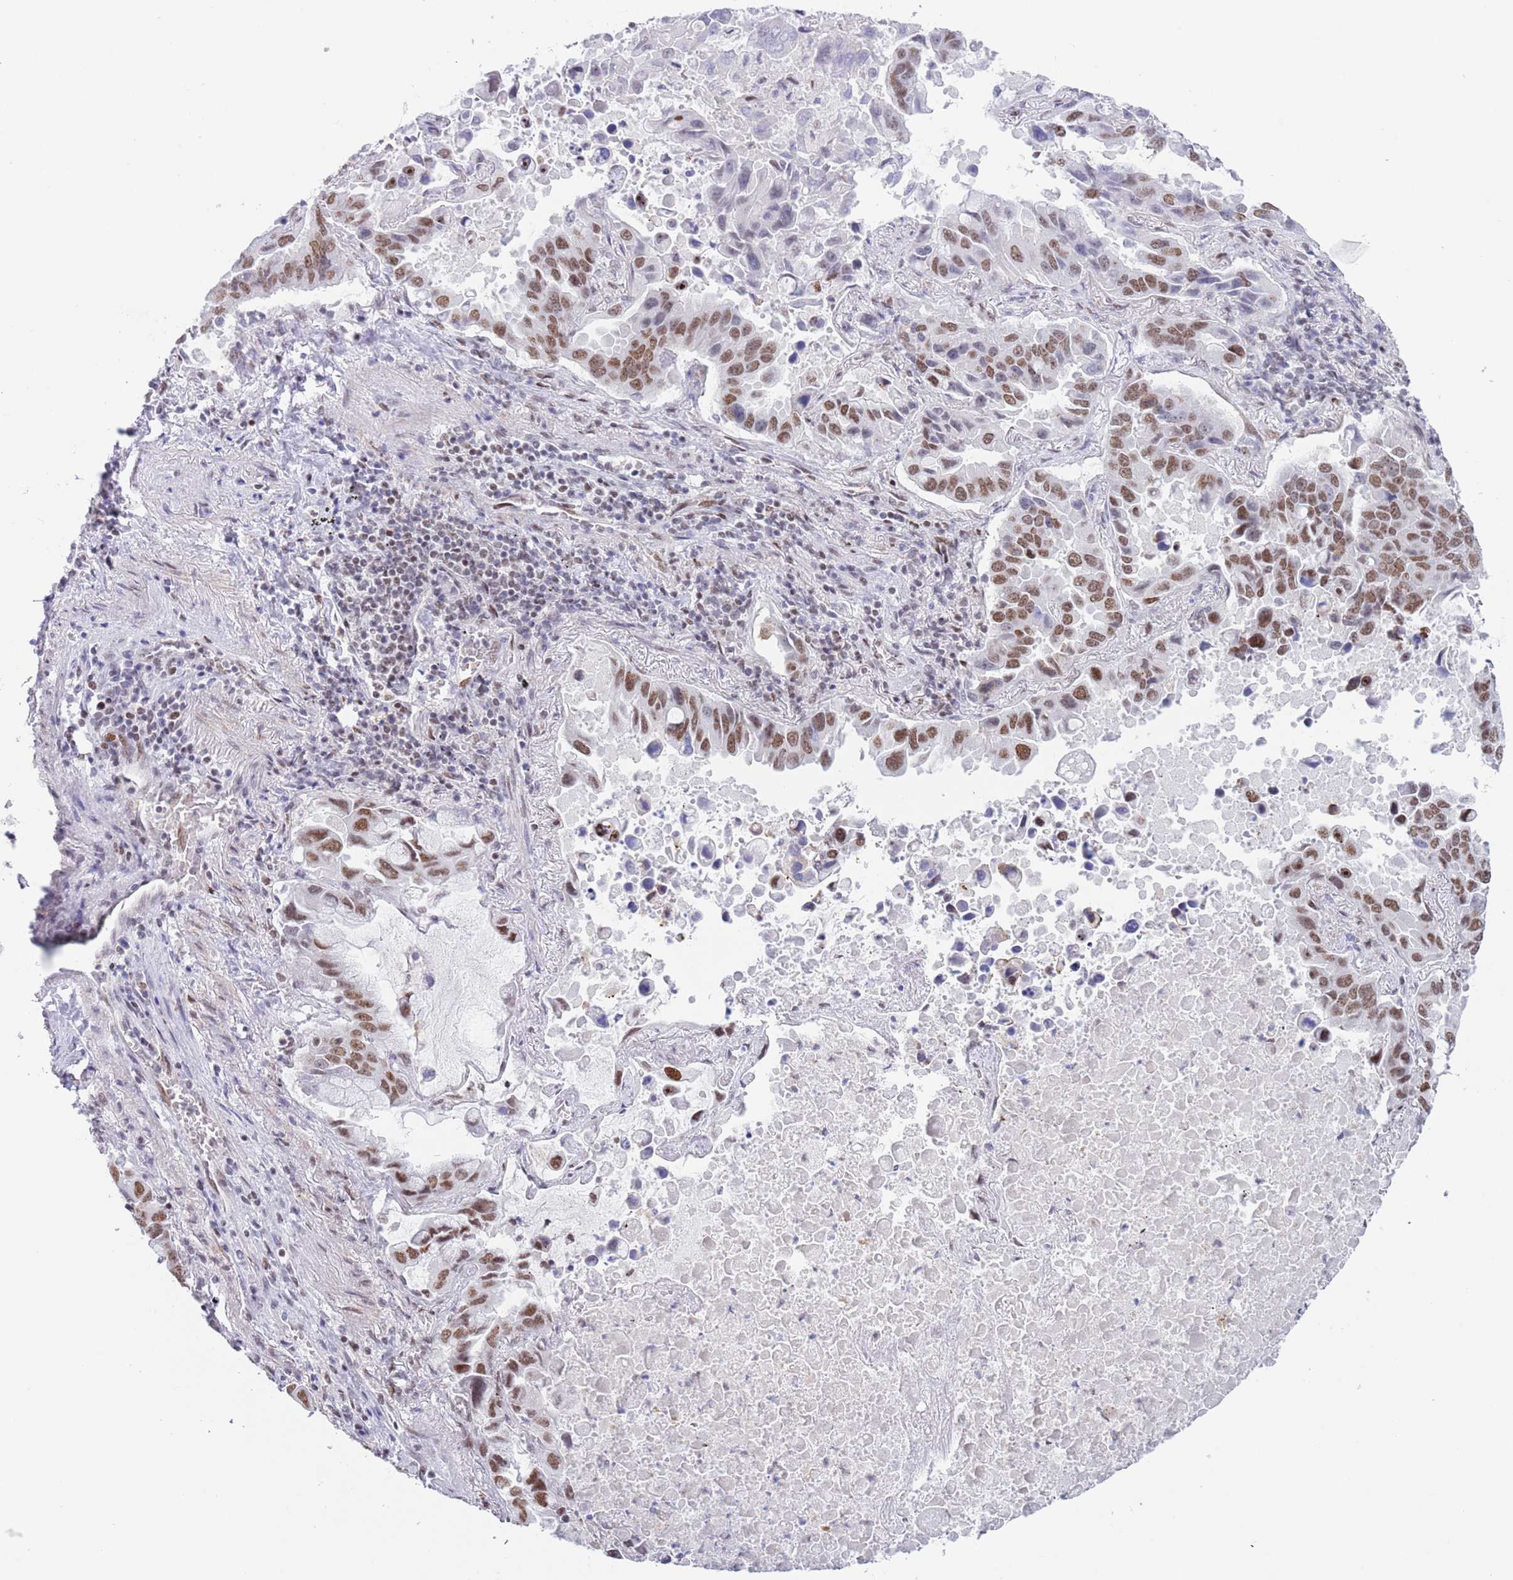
{"staining": {"intensity": "moderate", "quantity": ">75%", "location": "nuclear"}, "tissue": "lung cancer", "cell_type": "Tumor cells", "image_type": "cancer", "snomed": [{"axis": "morphology", "description": "Adenocarcinoma, NOS"}, {"axis": "topography", "description": "Lung"}], "caption": "The photomicrograph exhibits staining of lung cancer, revealing moderate nuclear protein staining (brown color) within tumor cells.", "gene": "ZNF382", "patient": {"sex": "male", "age": 64}}